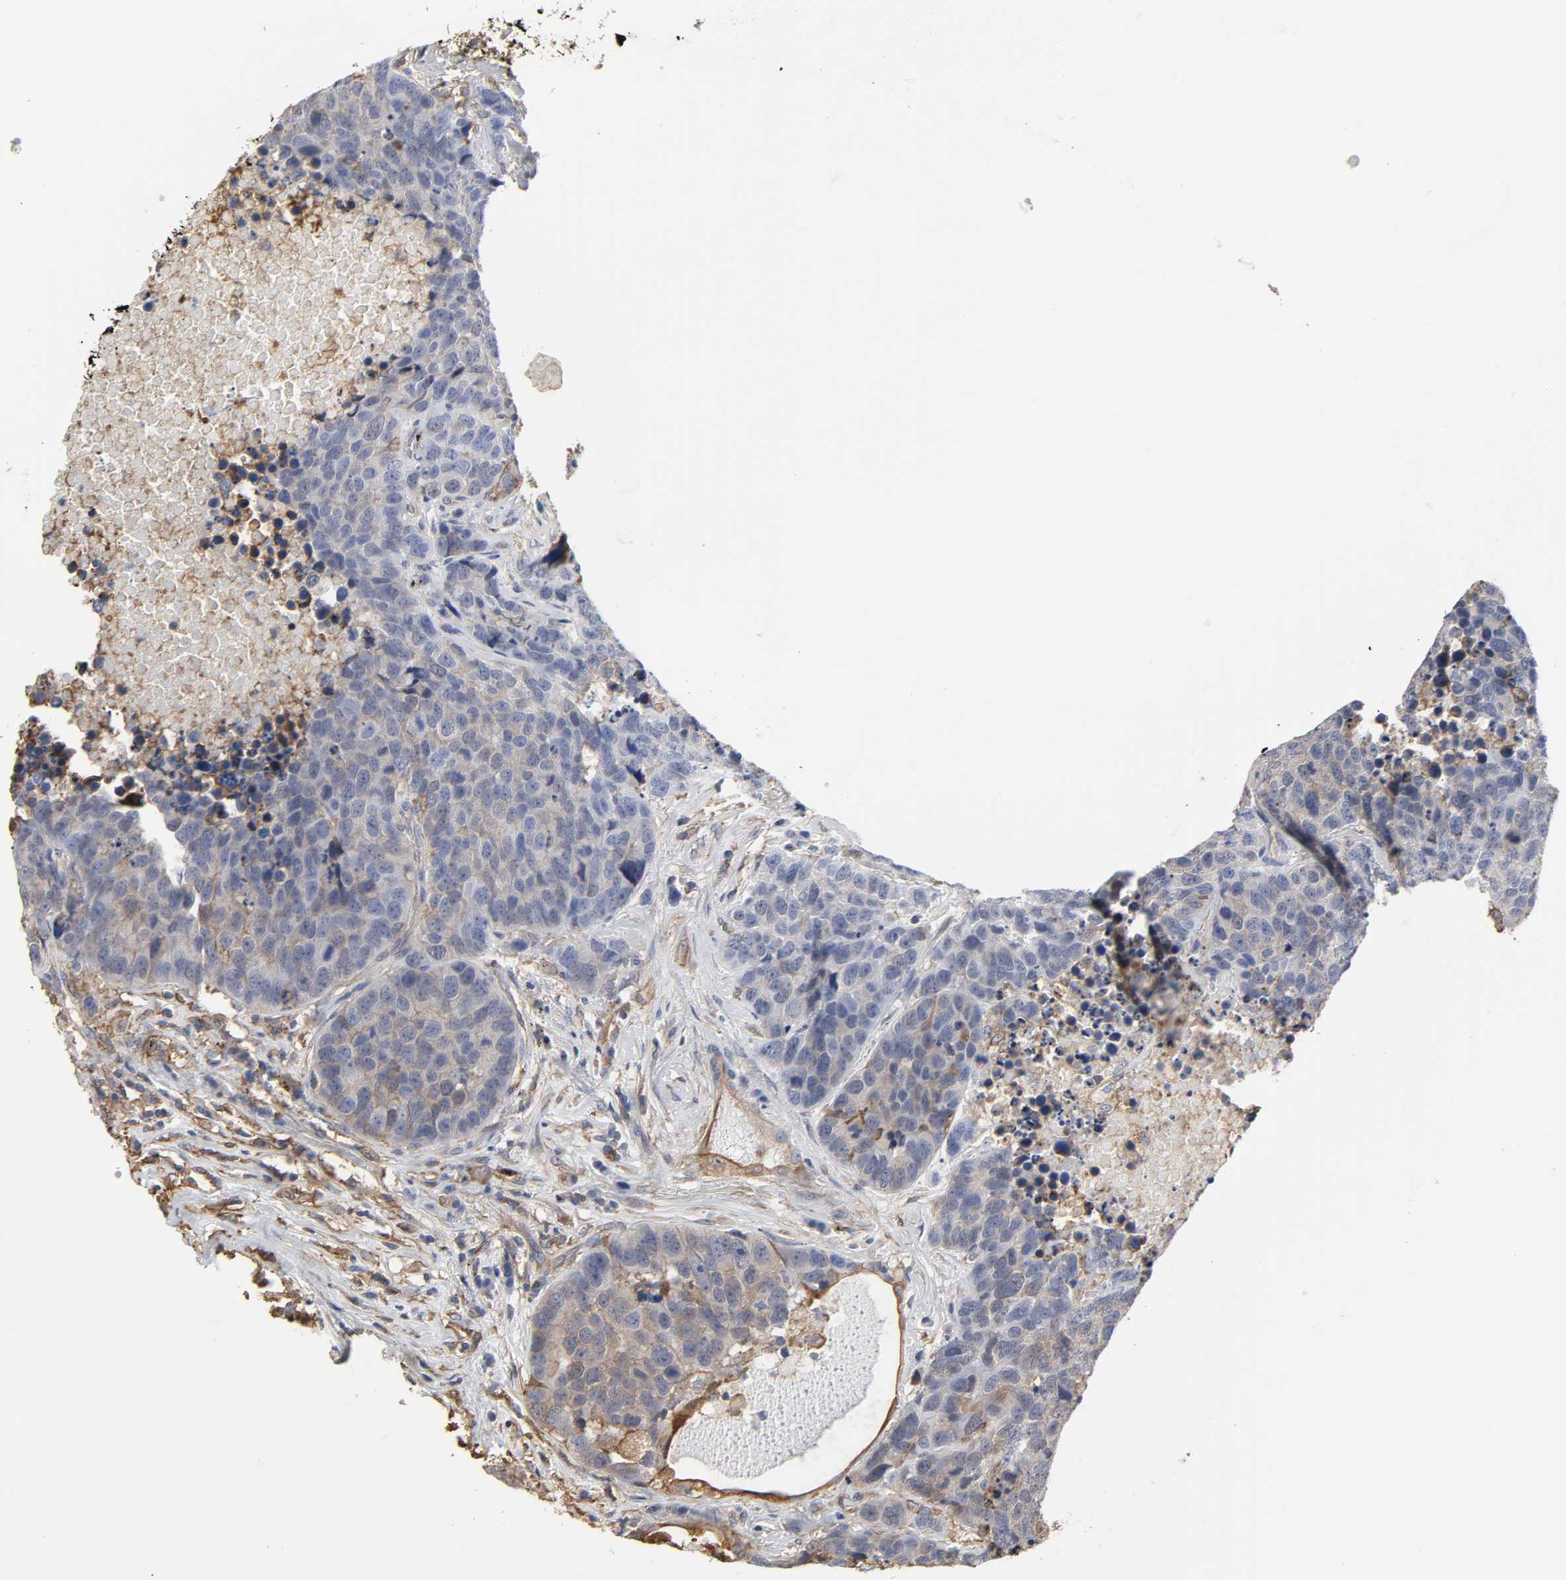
{"staining": {"intensity": "weak", "quantity": "25%-75%", "location": "cytoplasmic/membranous"}, "tissue": "carcinoid", "cell_type": "Tumor cells", "image_type": "cancer", "snomed": [{"axis": "morphology", "description": "Carcinoid, malignant, NOS"}, {"axis": "topography", "description": "Lung"}], "caption": "Malignant carcinoid stained with IHC demonstrates weak cytoplasmic/membranous expression in about 25%-75% of tumor cells.", "gene": "ANXA2", "patient": {"sex": "male", "age": 60}}